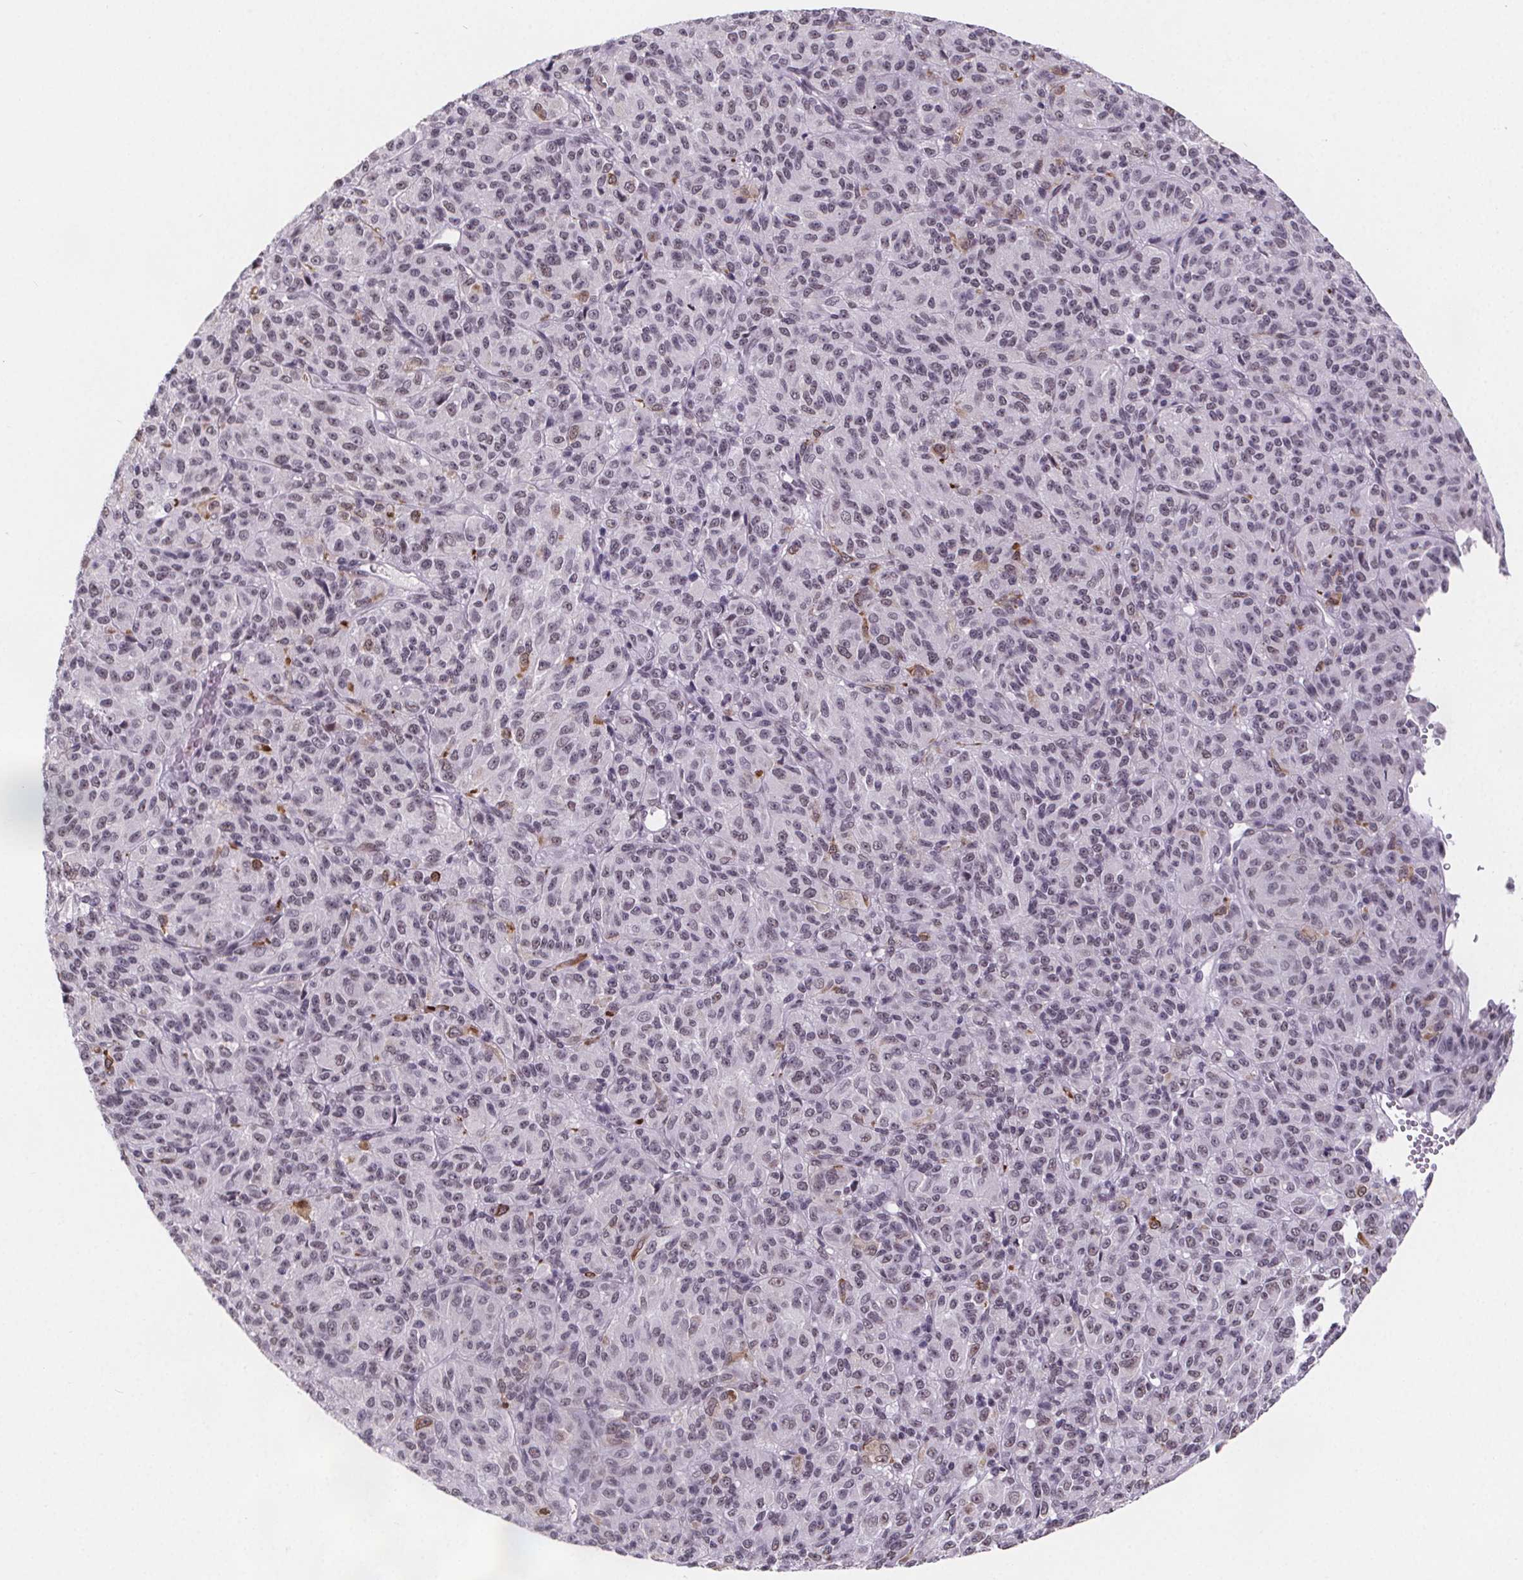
{"staining": {"intensity": "weak", "quantity": "<25%", "location": "nuclear"}, "tissue": "melanoma", "cell_type": "Tumor cells", "image_type": "cancer", "snomed": [{"axis": "morphology", "description": "Malignant melanoma, Metastatic site"}, {"axis": "topography", "description": "Brain"}], "caption": "Immunohistochemistry (IHC) of malignant melanoma (metastatic site) demonstrates no expression in tumor cells.", "gene": "ZNF572", "patient": {"sex": "female", "age": 56}}